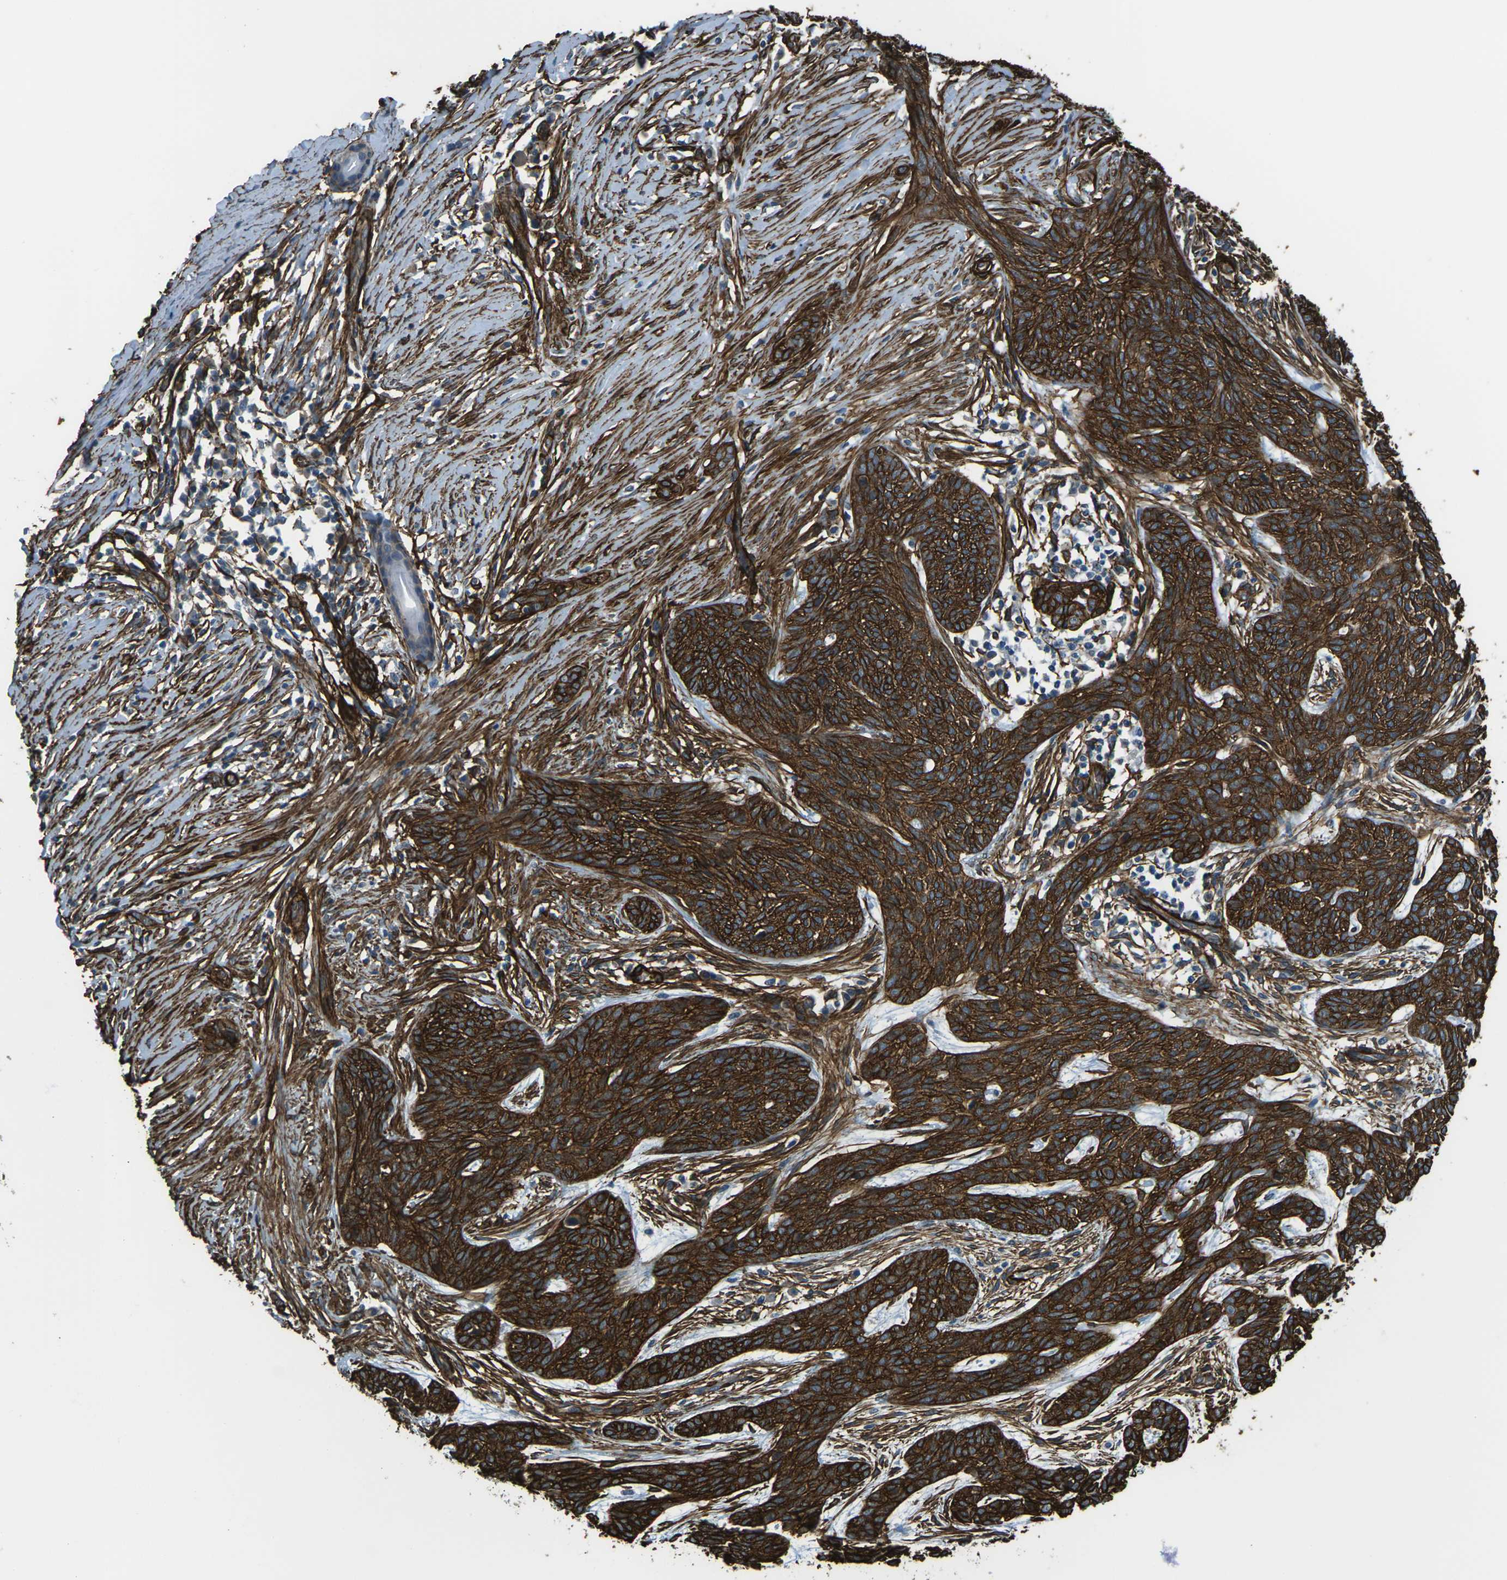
{"staining": {"intensity": "strong", "quantity": ">75%", "location": "cytoplasmic/membranous"}, "tissue": "skin cancer", "cell_type": "Tumor cells", "image_type": "cancer", "snomed": [{"axis": "morphology", "description": "Basal cell carcinoma"}, {"axis": "topography", "description": "Skin"}], "caption": "Immunohistochemistry (IHC) of skin cancer displays high levels of strong cytoplasmic/membranous staining in approximately >75% of tumor cells. The staining was performed using DAB to visualize the protein expression in brown, while the nuclei were stained in blue with hematoxylin (Magnification: 20x).", "gene": "GRAMD1C", "patient": {"sex": "female", "age": 59}}